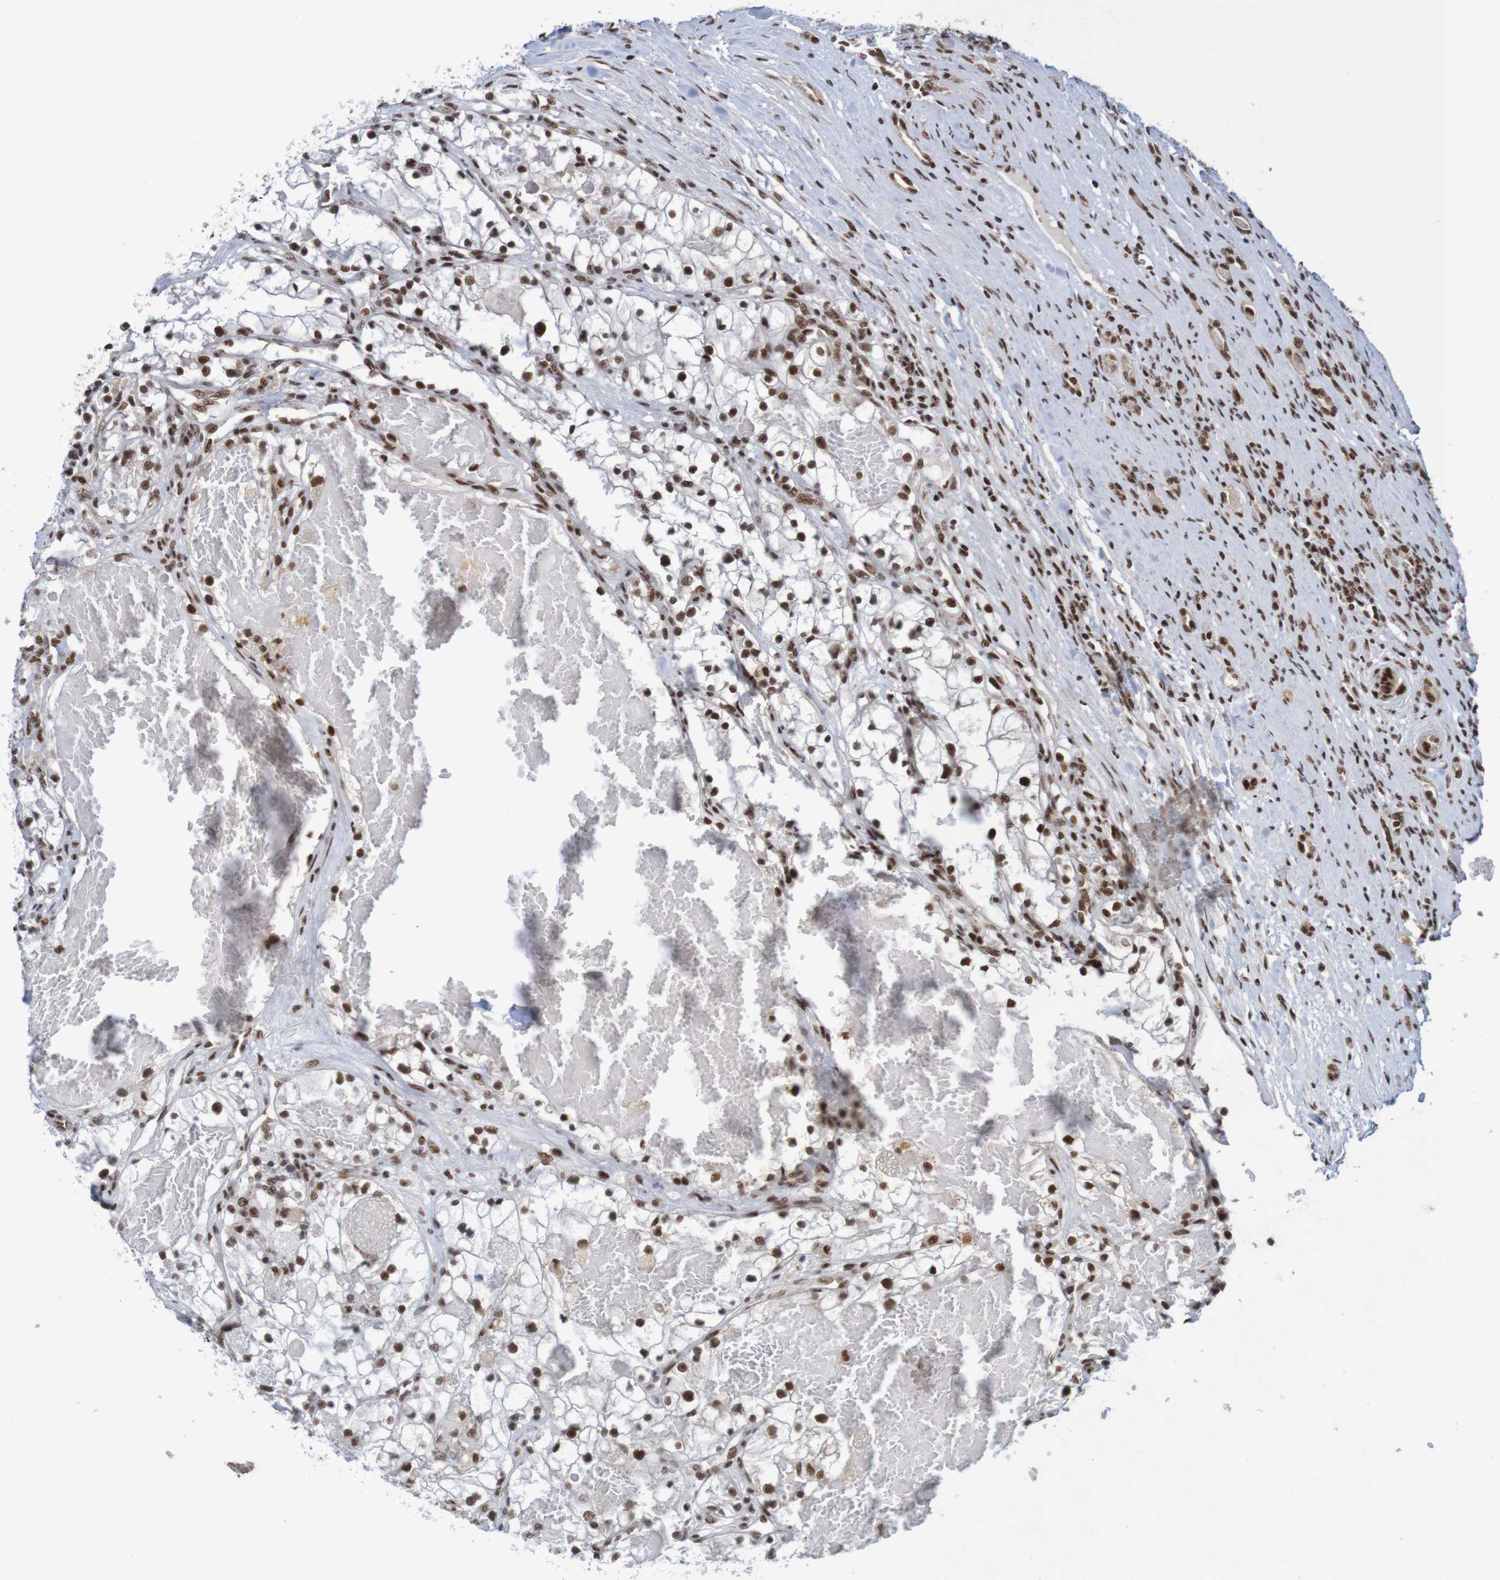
{"staining": {"intensity": "strong", "quantity": "25%-75%", "location": "nuclear"}, "tissue": "renal cancer", "cell_type": "Tumor cells", "image_type": "cancer", "snomed": [{"axis": "morphology", "description": "Adenocarcinoma, NOS"}, {"axis": "topography", "description": "Kidney"}], "caption": "The micrograph displays immunohistochemical staining of renal cancer (adenocarcinoma). There is strong nuclear staining is identified in about 25%-75% of tumor cells.", "gene": "THRAP3", "patient": {"sex": "male", "age": 68}}